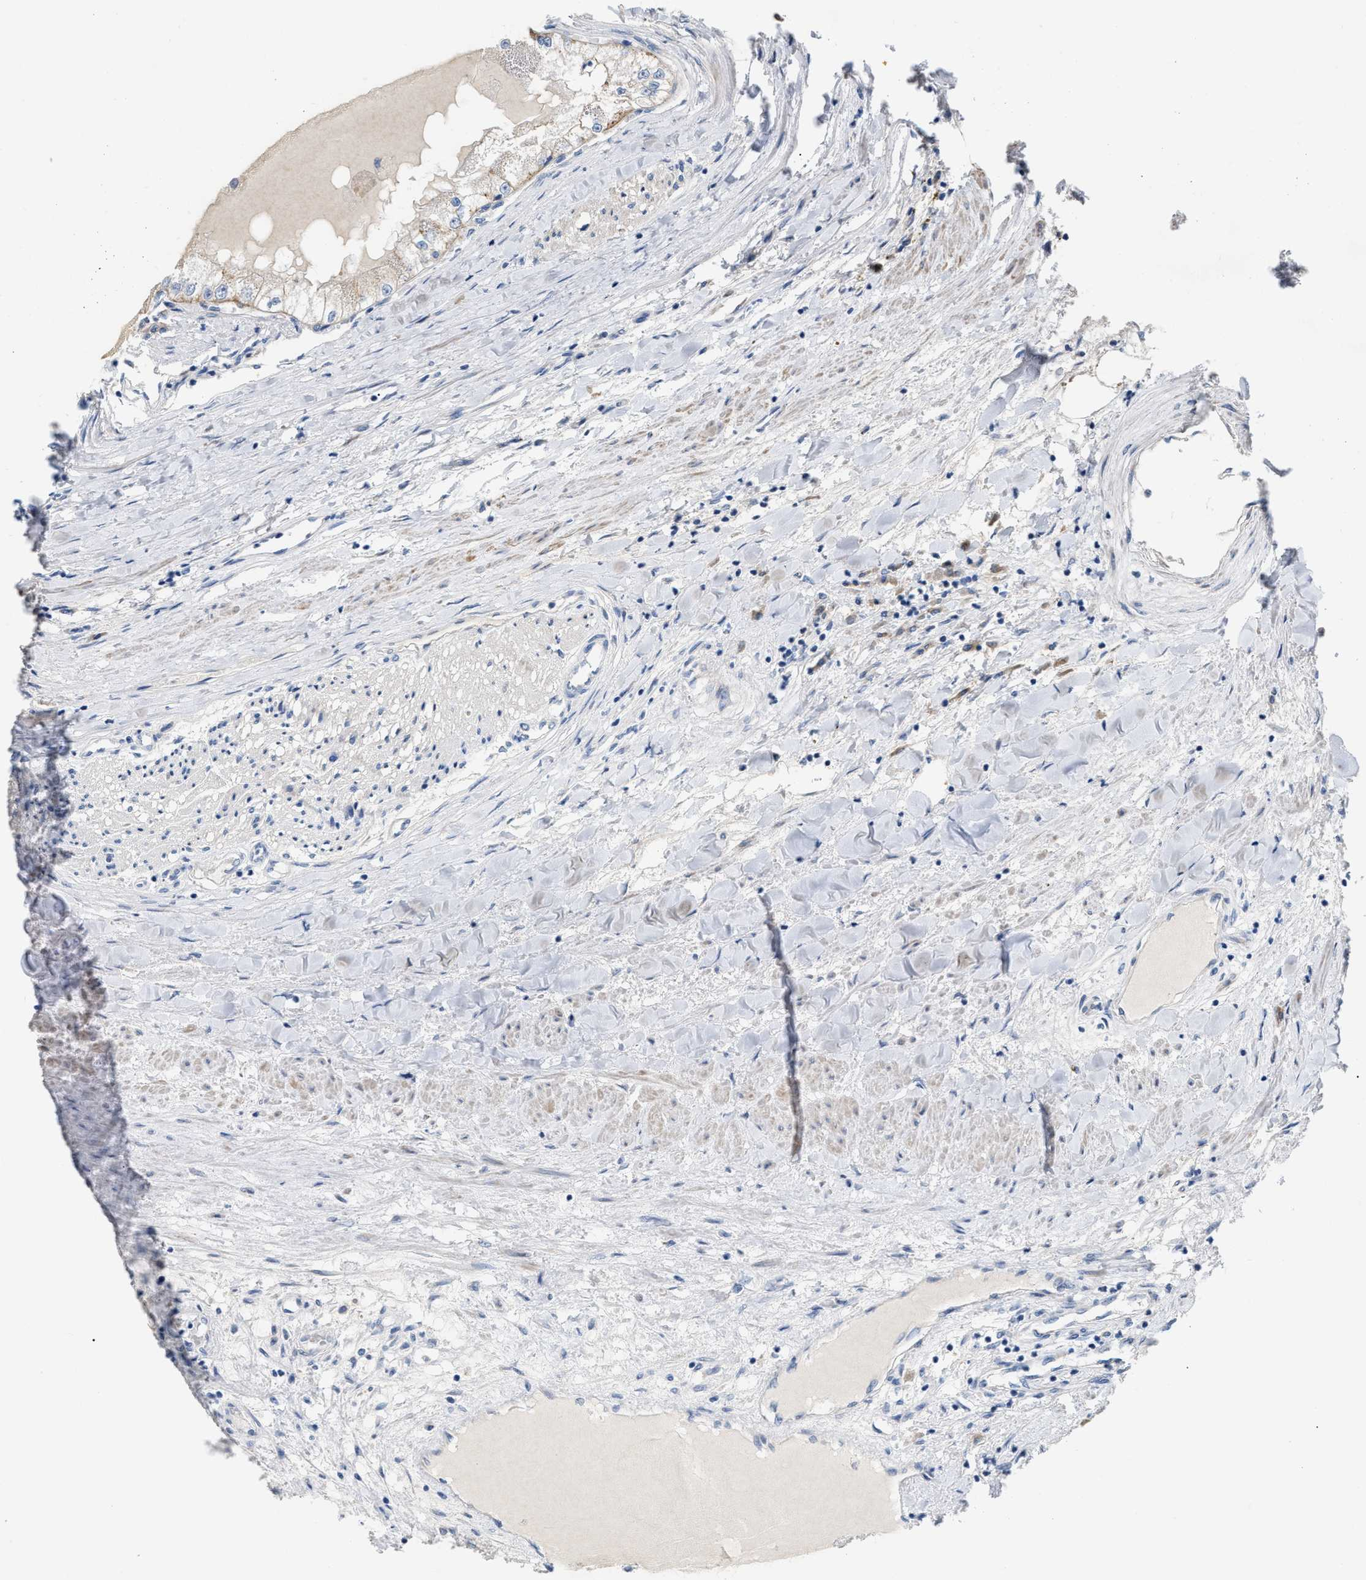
{"staining": {"intensity": "negative", "quantity": "none", "location": "none"}, "tissue": "renal cancer", "cell_type": "Tumor cells", "image_type": "cancer", "snomed": [{"axis": "morphology", "description": "Adenocarcinoma, NOS"}, {"axis": "topography", "description": "Kidney"}], "caption": "Renal adenocarcinoma stained for a protein using IHC exhibits no expression tumor cells.", "gene": "DHX58", "patient": {"sex": "male", "age": 68}}